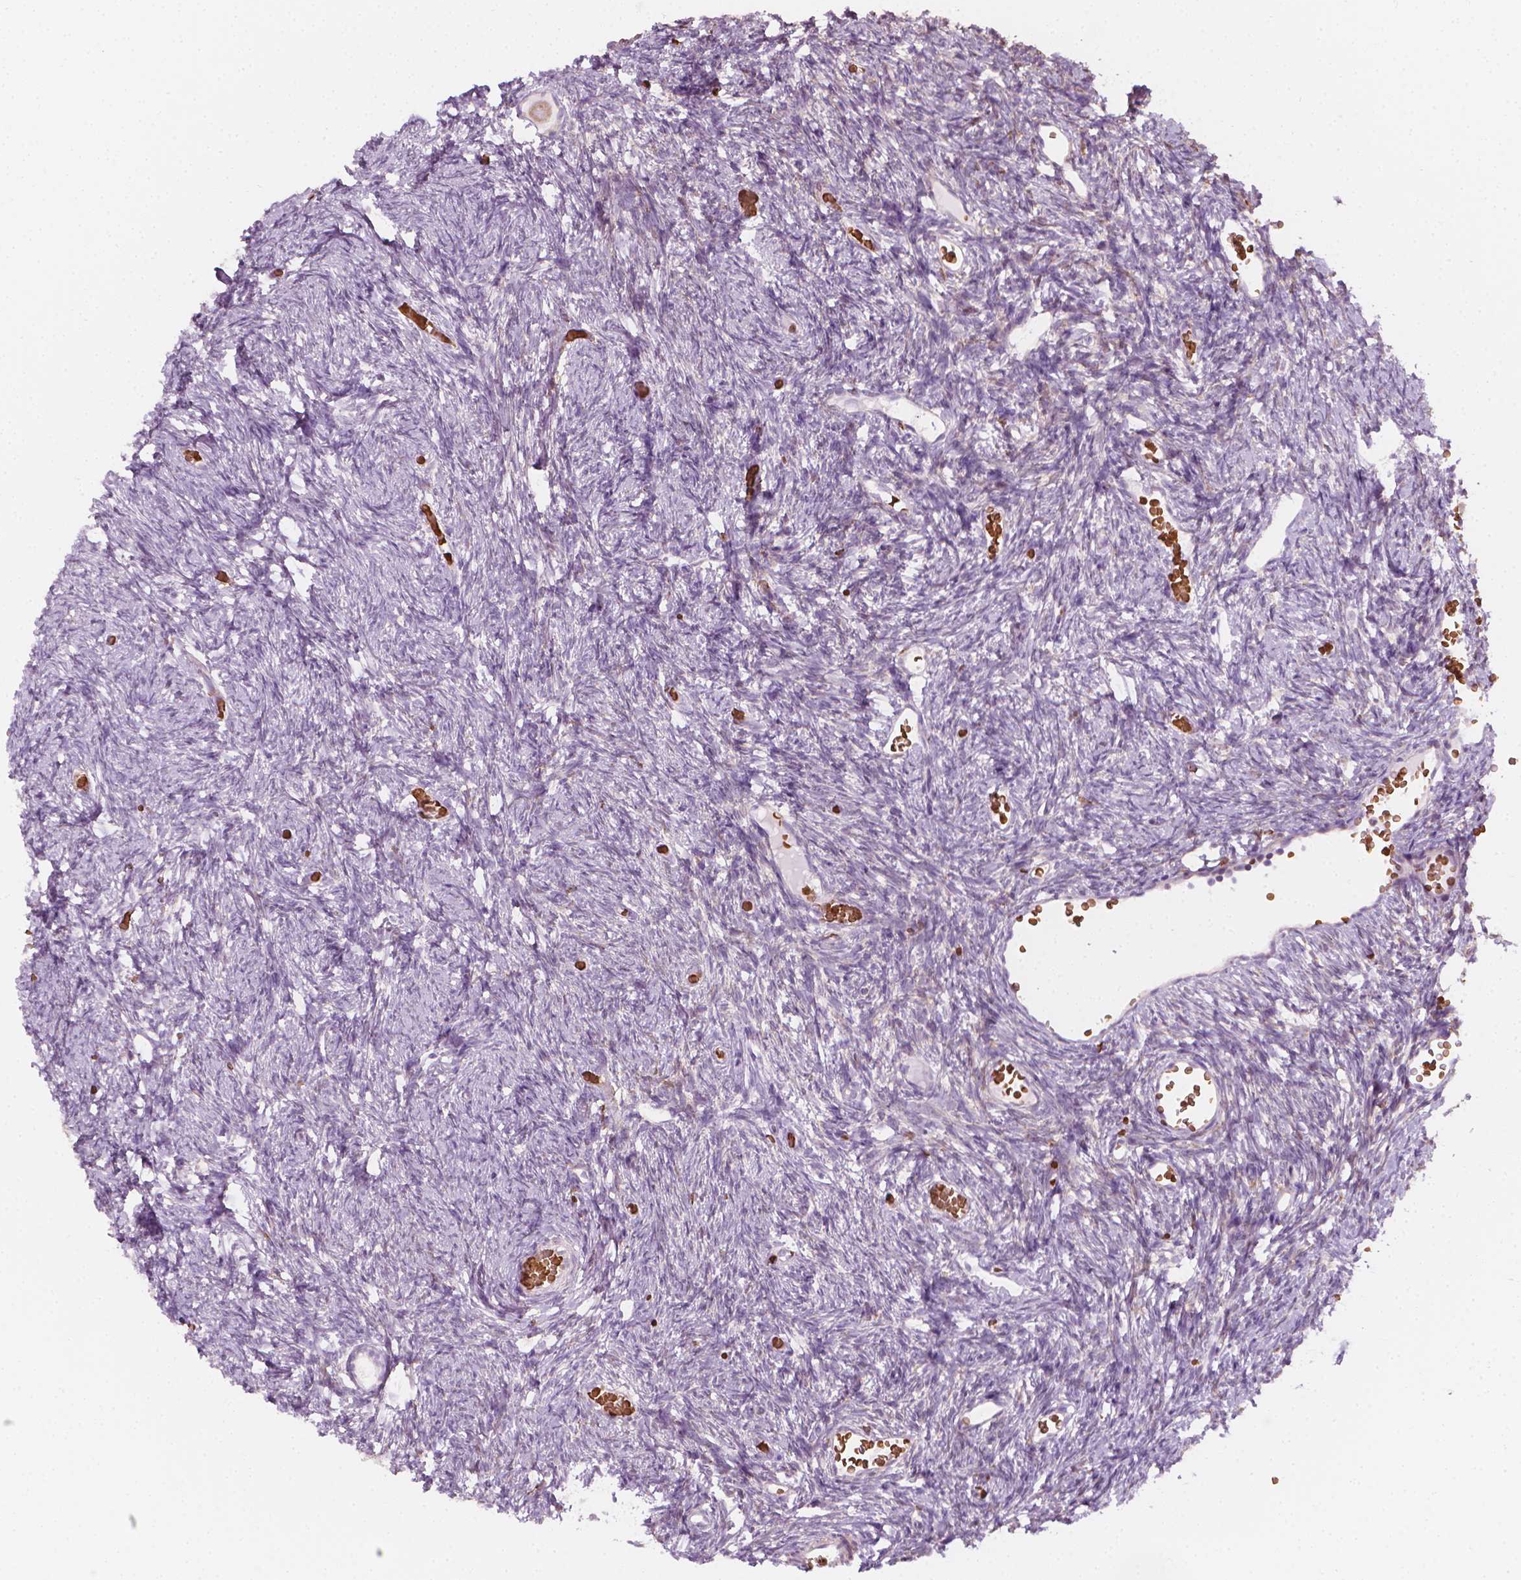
{"staining": {"intensity": "weak", "quantity": "25%-75%", "location": "cytoplasmic/membranous"}, "tissue": "ovary", "cell_type": "Follicle cells", "image_type": "normal", "snomed": [{"axis": "morphology", "description": "Normal tissue, NOS"}, {"axis": "topography", "description": "Ovary"}], "caption": "High-power microscopy captured an immunohistochemistry (IHC) photomicrograph of benign ovary, revealing weak cytoplasmic/membranous expression in approximately 25%-75% of follicle cells. Using DAB (3,3'-diaminobenzidine) (brown) and hematoxylin (blue) stains, captured at high magnification using brightfield microscopy.", "gene": "CES1", "patient": {"sex": "female", "age": 39}}